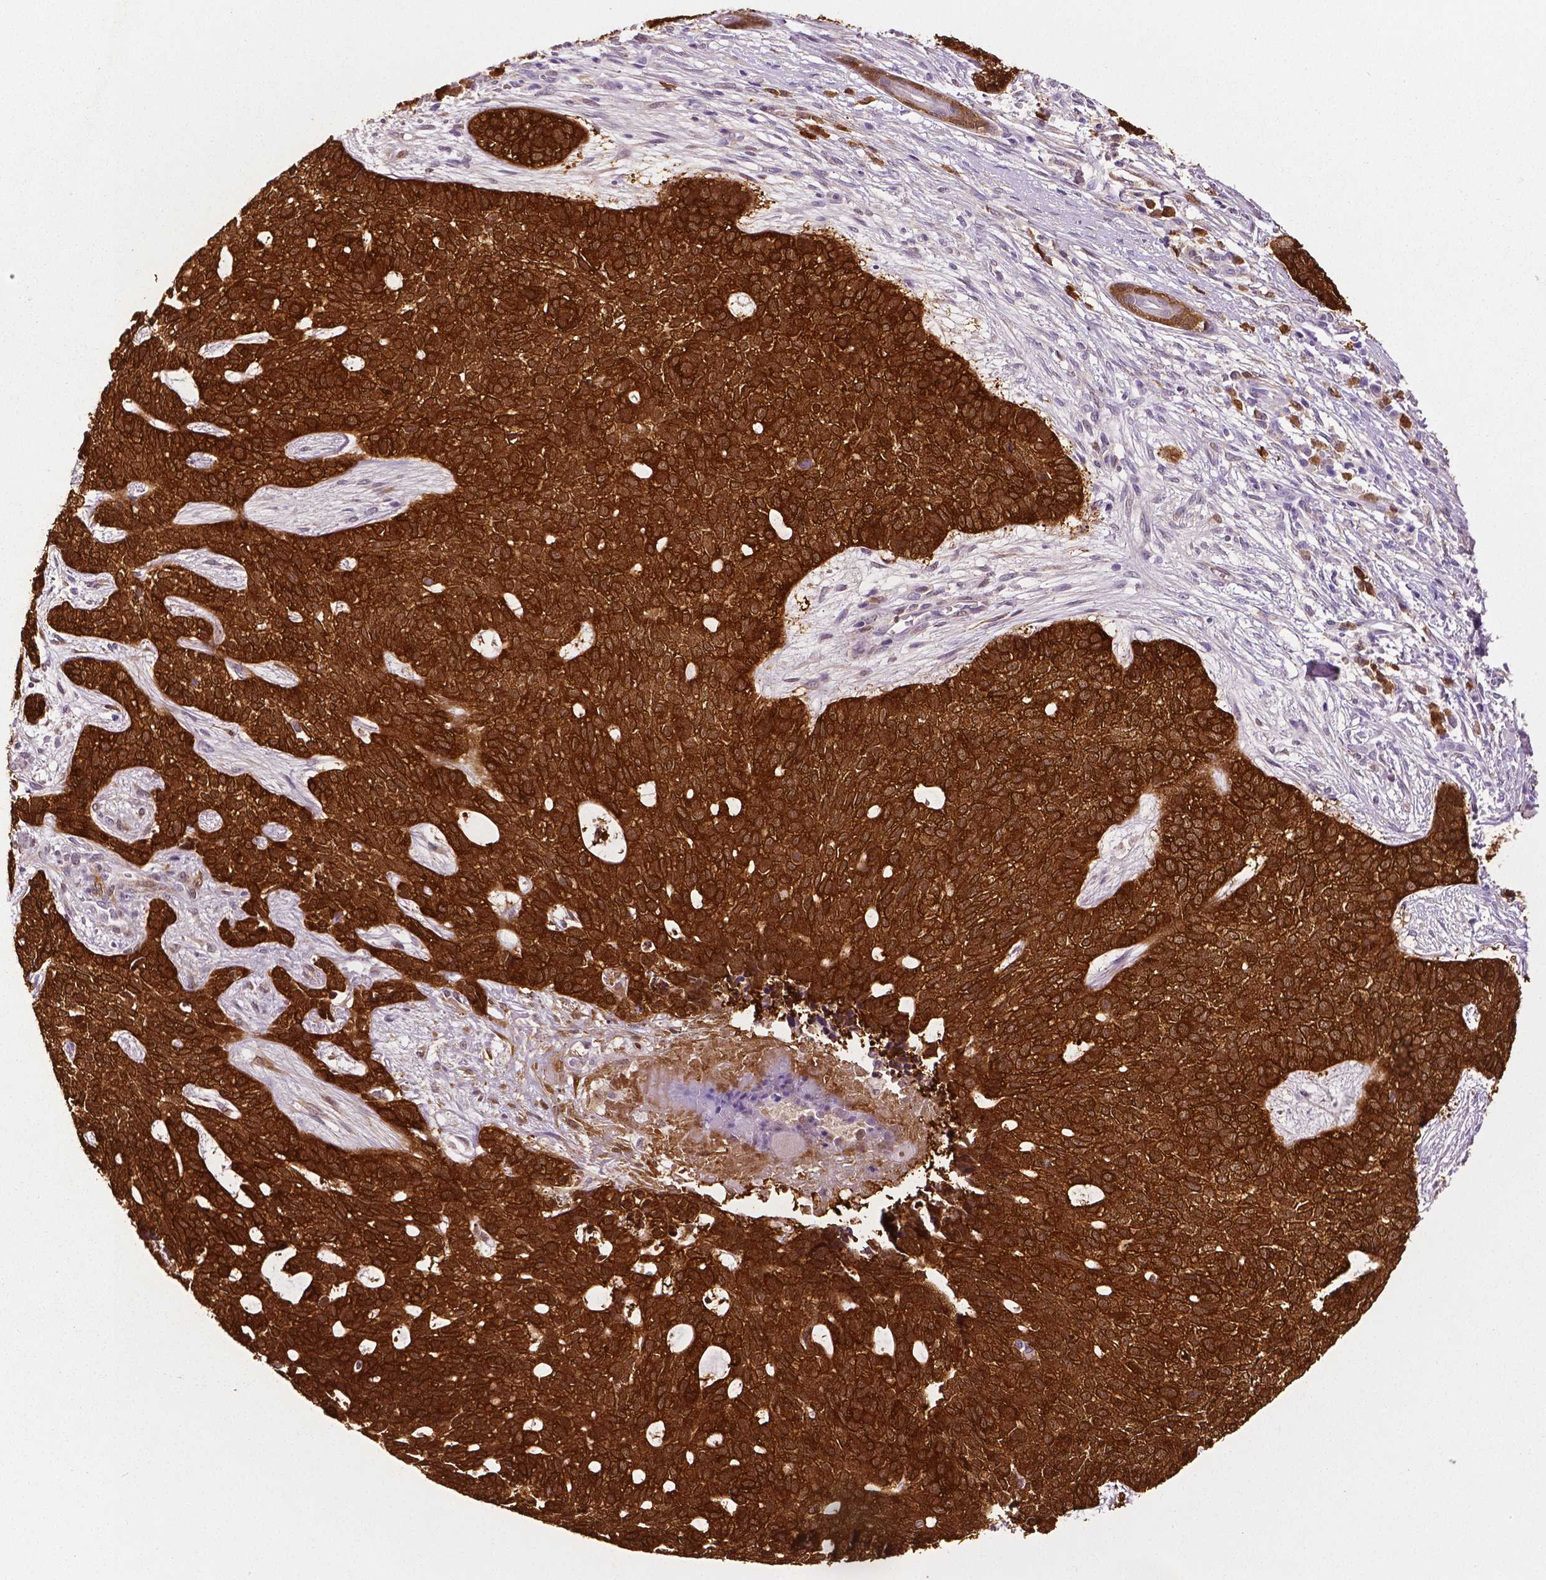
{"staining": {"intensity": "strong", "quantity": ">75%", "location": "cytoplasmic/membranous"}, "tissue": "skin cancer", "cell_type": "Tumor cells", "image_type": "cancer", "snomed": [{"axis": "morphology", "description": "Basal cell carcinoma"}, {"axis": "topography", "description": "Skin"}], "caption": "High-magnification brightfield microscopy of skin cancer (basal cell carcinoma) stained with DAB (brown) and counterstained with hematoxylin (blue). tumor cells exhibit strong cytoplasmic/membranous positivity is identified in approximately>75% of cells.", "gene": "PHGDH", "patient": {"sex": "female", "age": 69}}